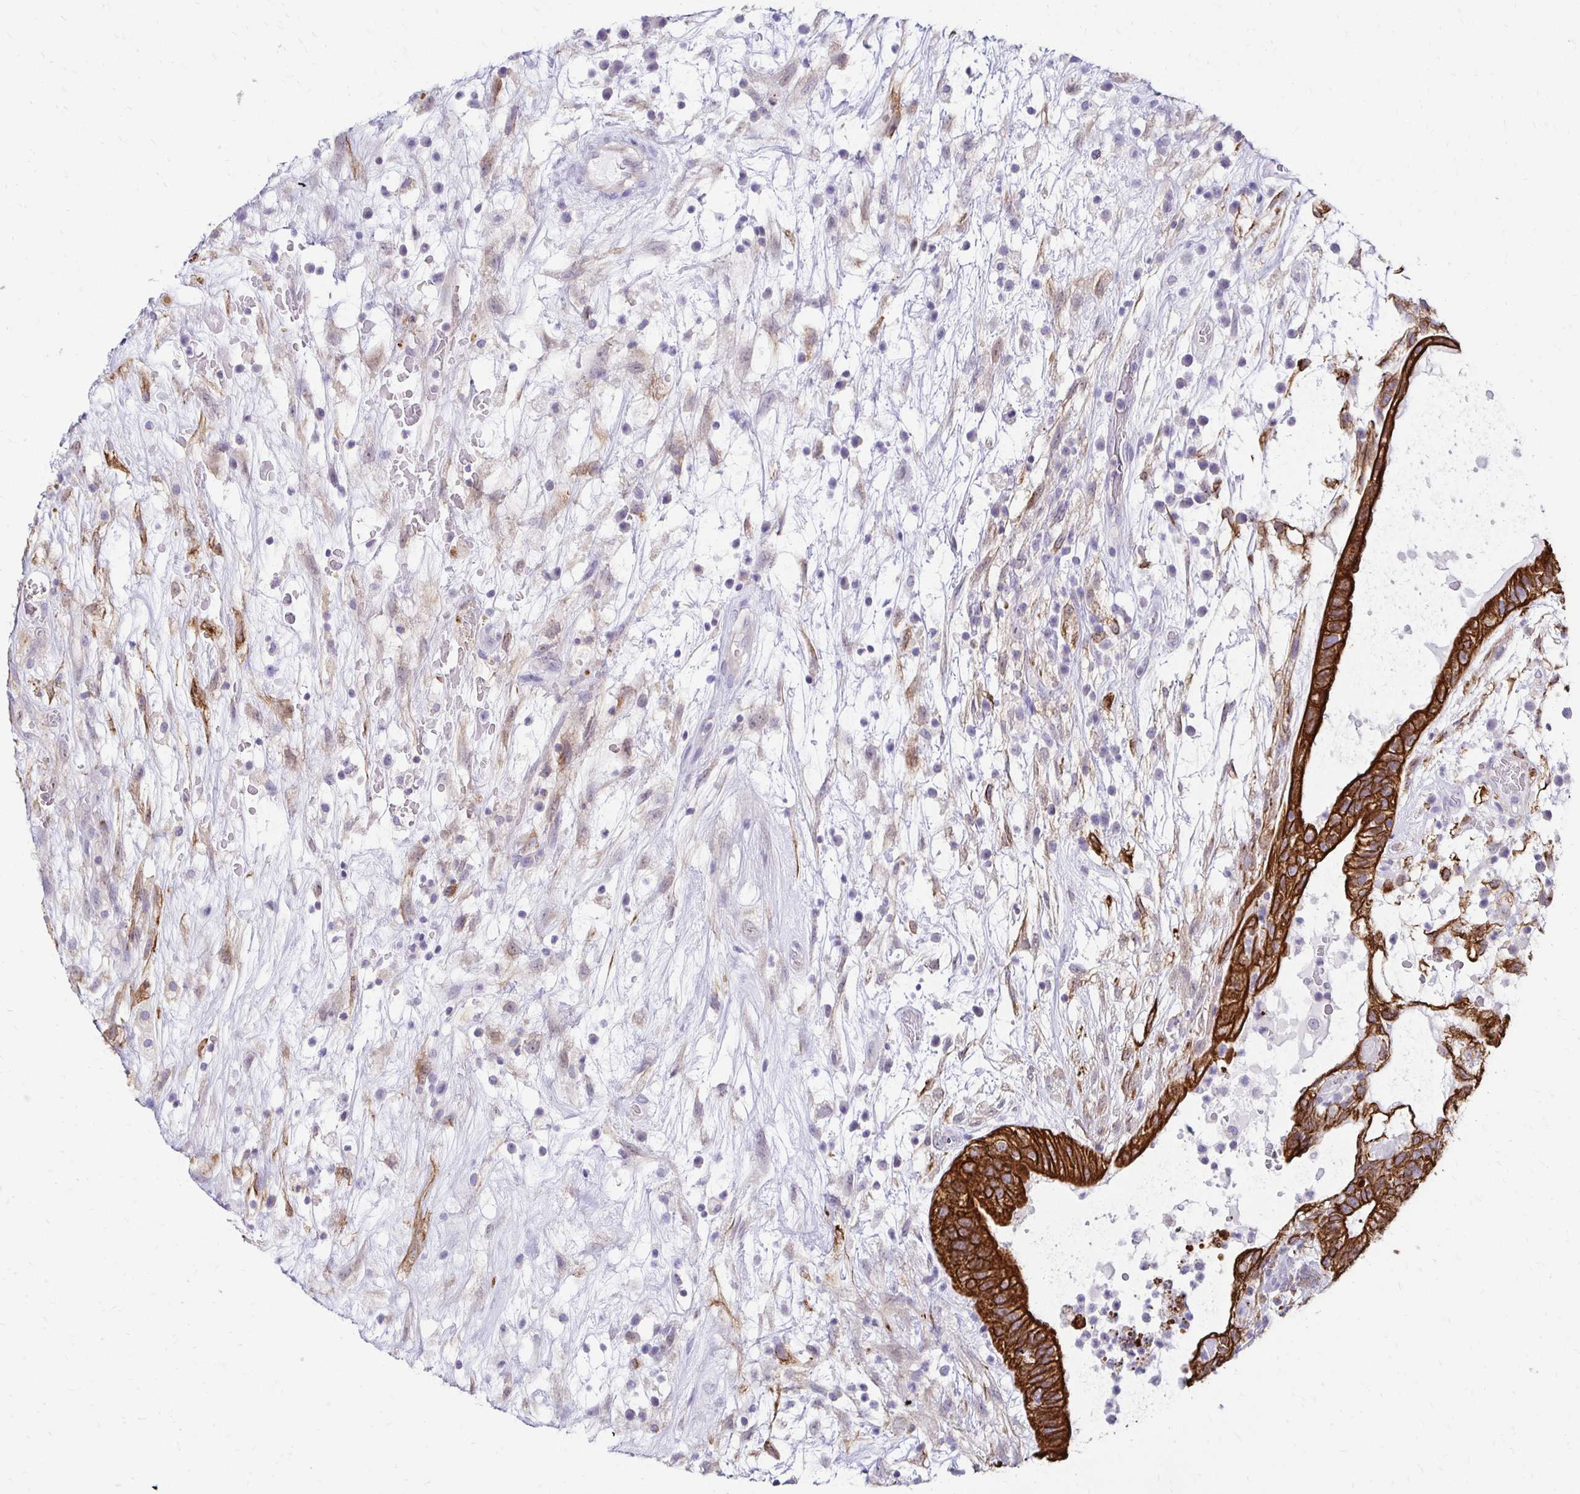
{"staining": {"intensity": "strong", "quantity": ">75%", "location": "cytoplasmic/membranous"}, "tissue": "testis cancer", "cell_type": "Tumor cells", "image_type": "cancer", "snomed": [{"axis": "morphology", "description": "Normal tissue, NOS"}, {"axis": "morphology", "description": "Carcinoma, Embryonal, NOS"}, {"axis": "topography", "description": "Testis"}], "caption": "Testis embryonal carcinoma tissue exhibits strong cytoplasmic/membranous staining in approximately >75% of tumor cells", "gene": "C1QTNF2", "patient": {"sex": "male", "age": 32}}